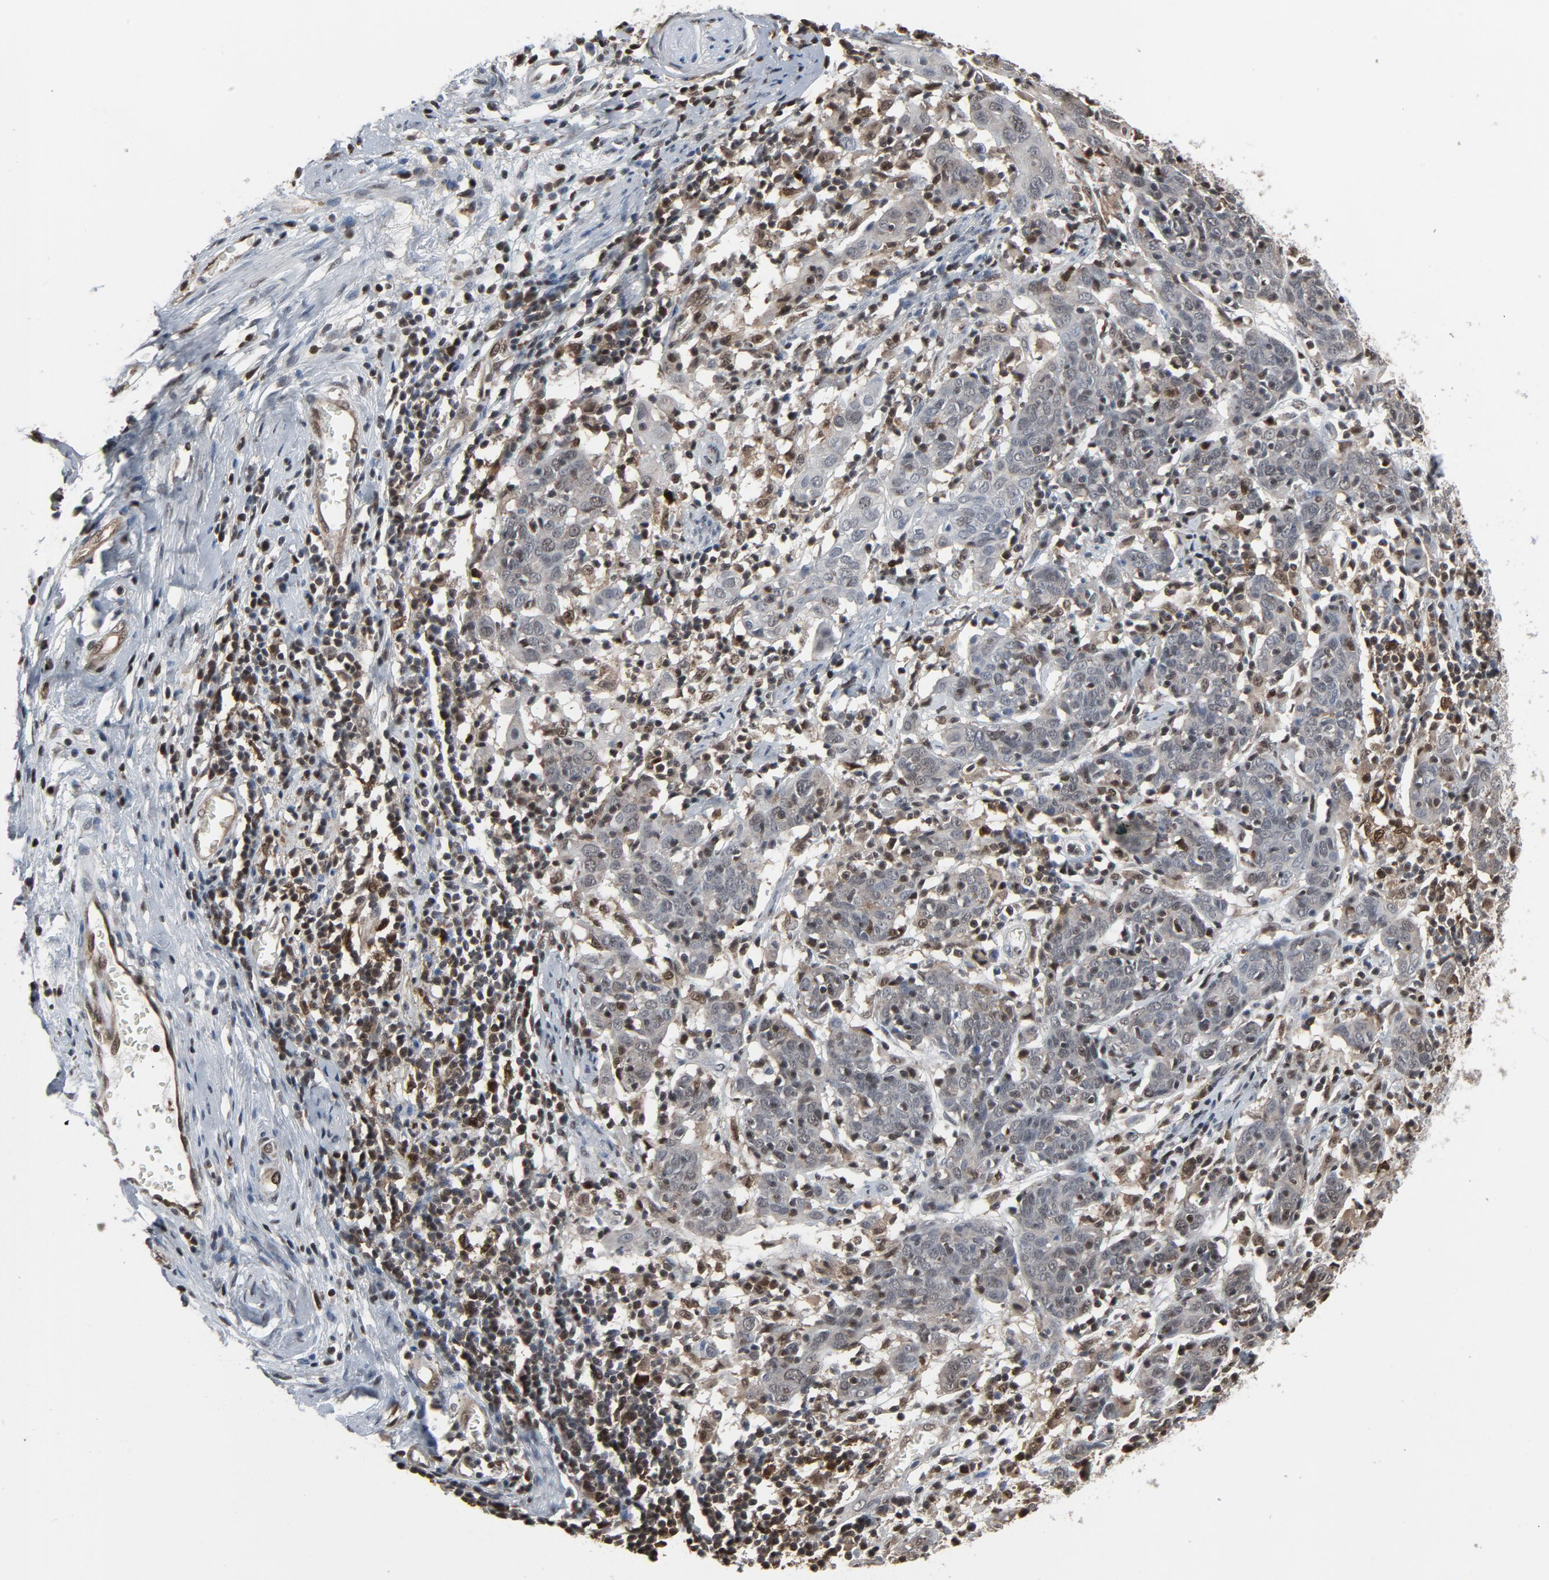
{"staining": {"intensity": "weak", "quantity": "<25%", "location": "cytoplasmic/membranous"}, "tissue": "cervical cancer", "cell_type": "Tumor cells", "image_type": "cancer", "snomed": [{"axis": "morphology", "description": "Normal tissue, NOS"}, {"axis": "morphology", "description": "Squamous cell carcinoma, NOS"}, {"axis": "topography", "description": "Cervix"}], "caption": "Cervical cancer (squamous cell carcinoma) was stained to show a protein in brown. There is no significant expression in tumor cells.", "gene": "STAT5A", "patient": {"sex": "female", "age": 67}}